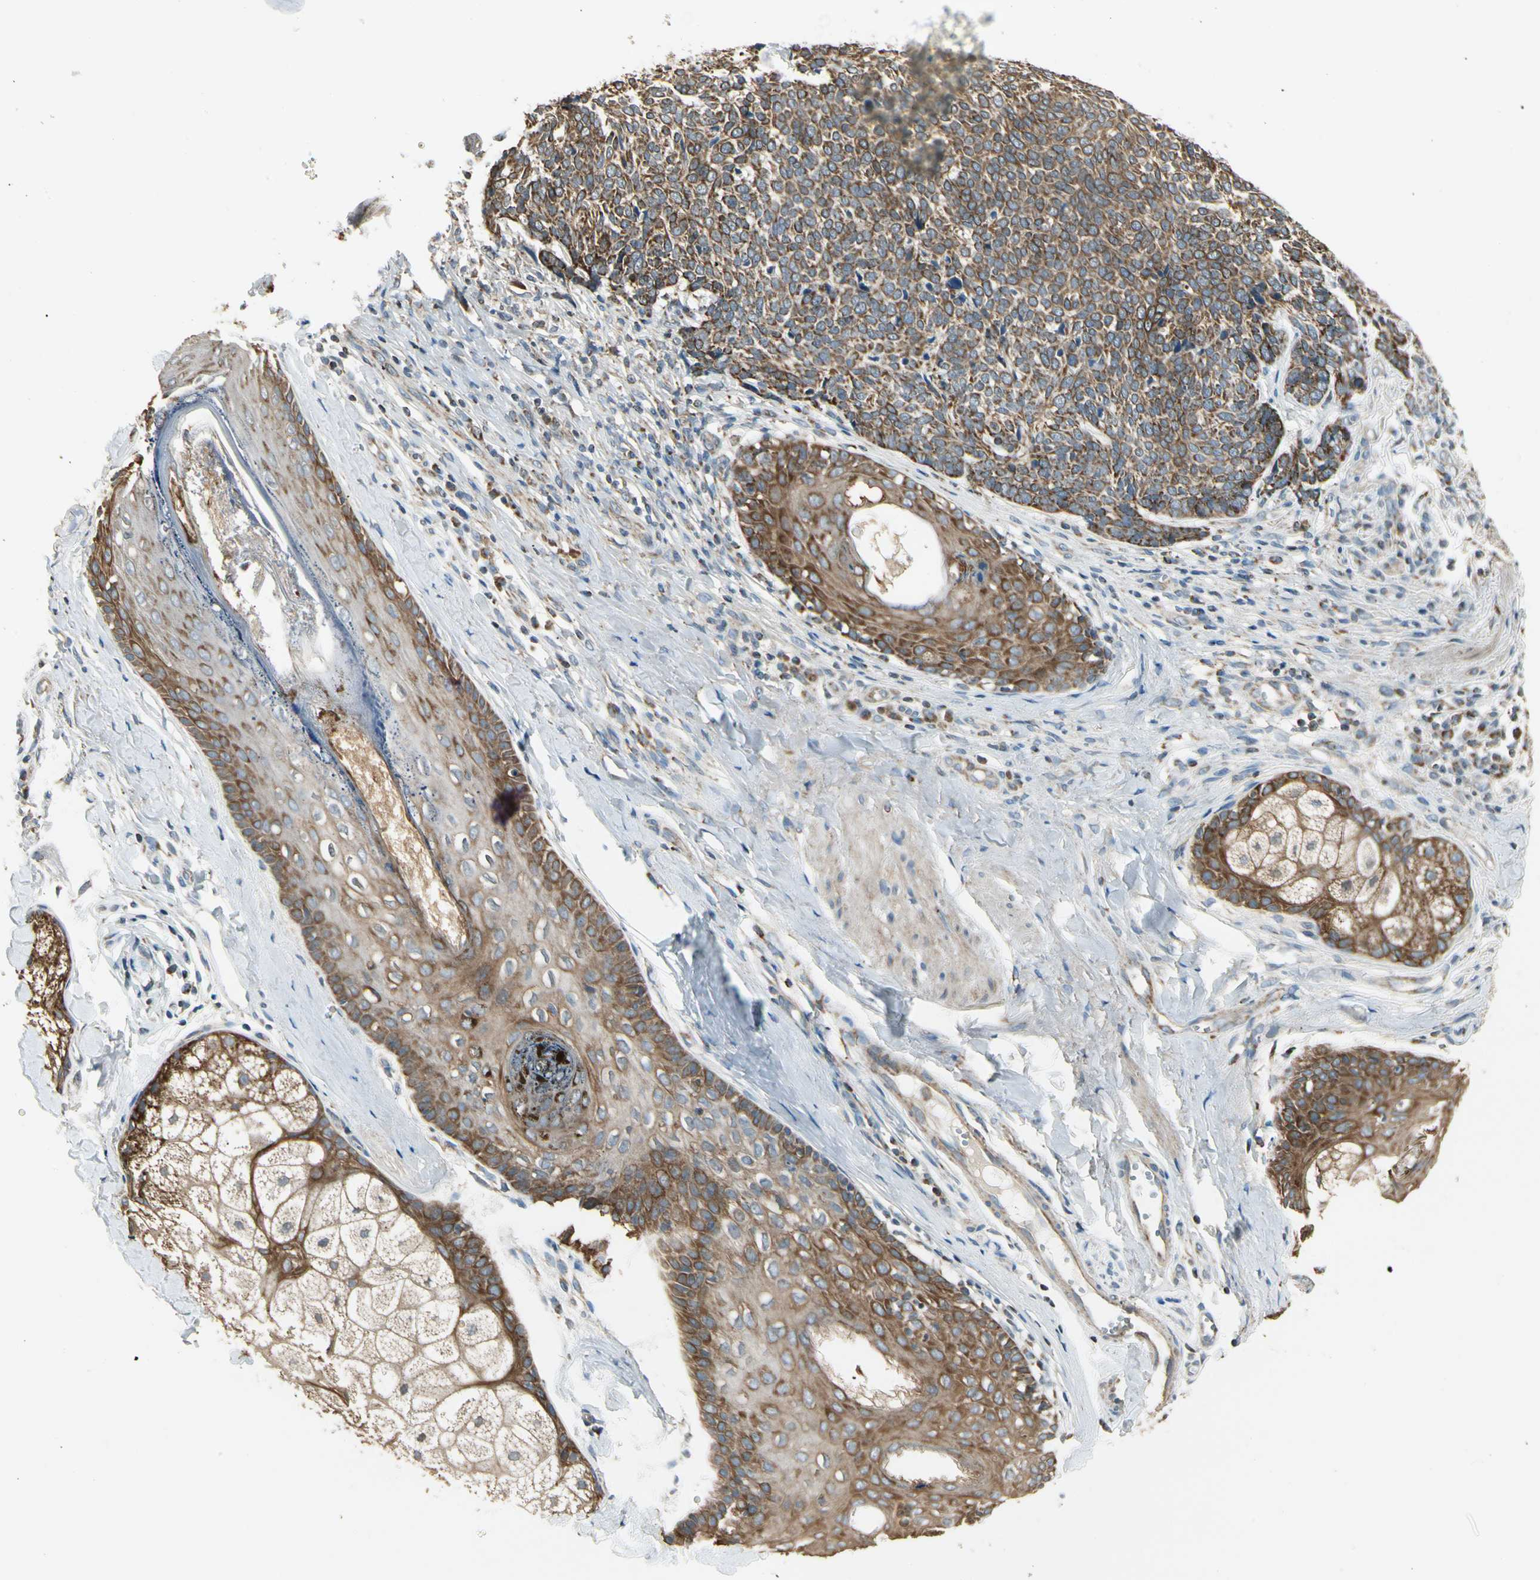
{"staining": {"intensity": "strong", "quantity": ">75%", "location": "cytoplasmic/membranous"}, "tissue": "skin cancer", "cell_type": "Tumor cells", "image_type": "cancer", "snomed": [{"axis": "morphology", "description": "Basal cell carcinoma"}, {"axis": "topography", "description": "Skin"}], "caption": "Strong cytoplasmic/membranous protein positivity is appreciated in approximately >75% of tumor cells in basal cell carcinoma (skin).", "gene": "EPHB3", "patient": {"sex": "male", "age": 84}}